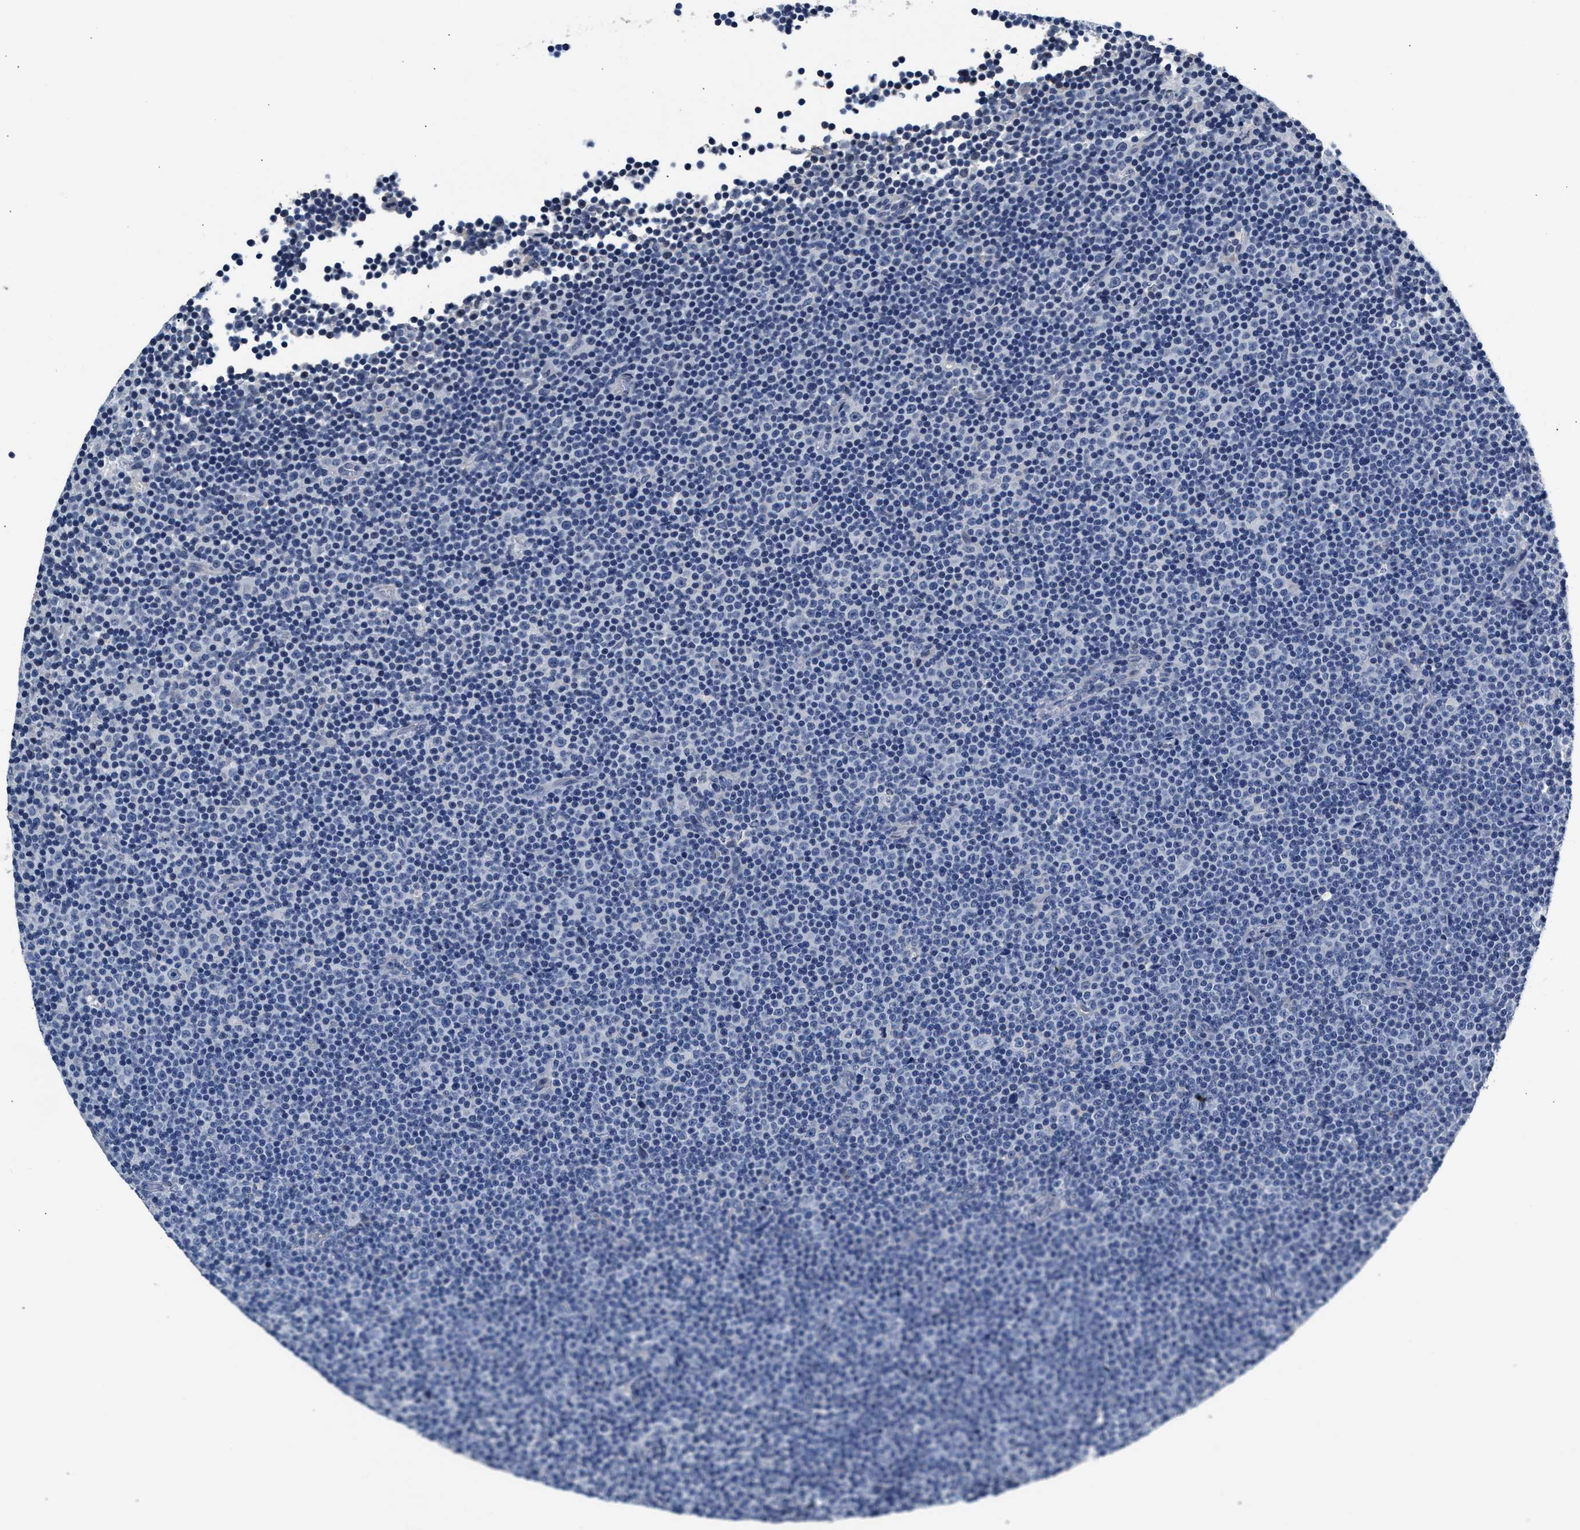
{"staining": {"intensity": "negative", "quantity": "none", "location": "none"}, "tissue": "lymphoma", "cell_type": "Tumor cells", "image_type": "cancer", "snomed": [{"axis": "morphology", "description": "Malignant lymphoma, non-Hodgkin's type, Low grade"}, {"axis": "topography", "description": "Lymph node"}], "caption": "IHC photomicrograph of neoplastic tissue: lymphoma stained with DAB (3,3'-diaminobenzidine) shows no significant protein expression in tumor cells. Brightfield microscopy of immunohistochemistry (IHC) stained with DAB (3,3'-diaminobenzidine) (brown) and hematoxylin (blue), captured at high magnification.", "gene": "MYH3", "patient": {"sex": "female", "age": 67}}